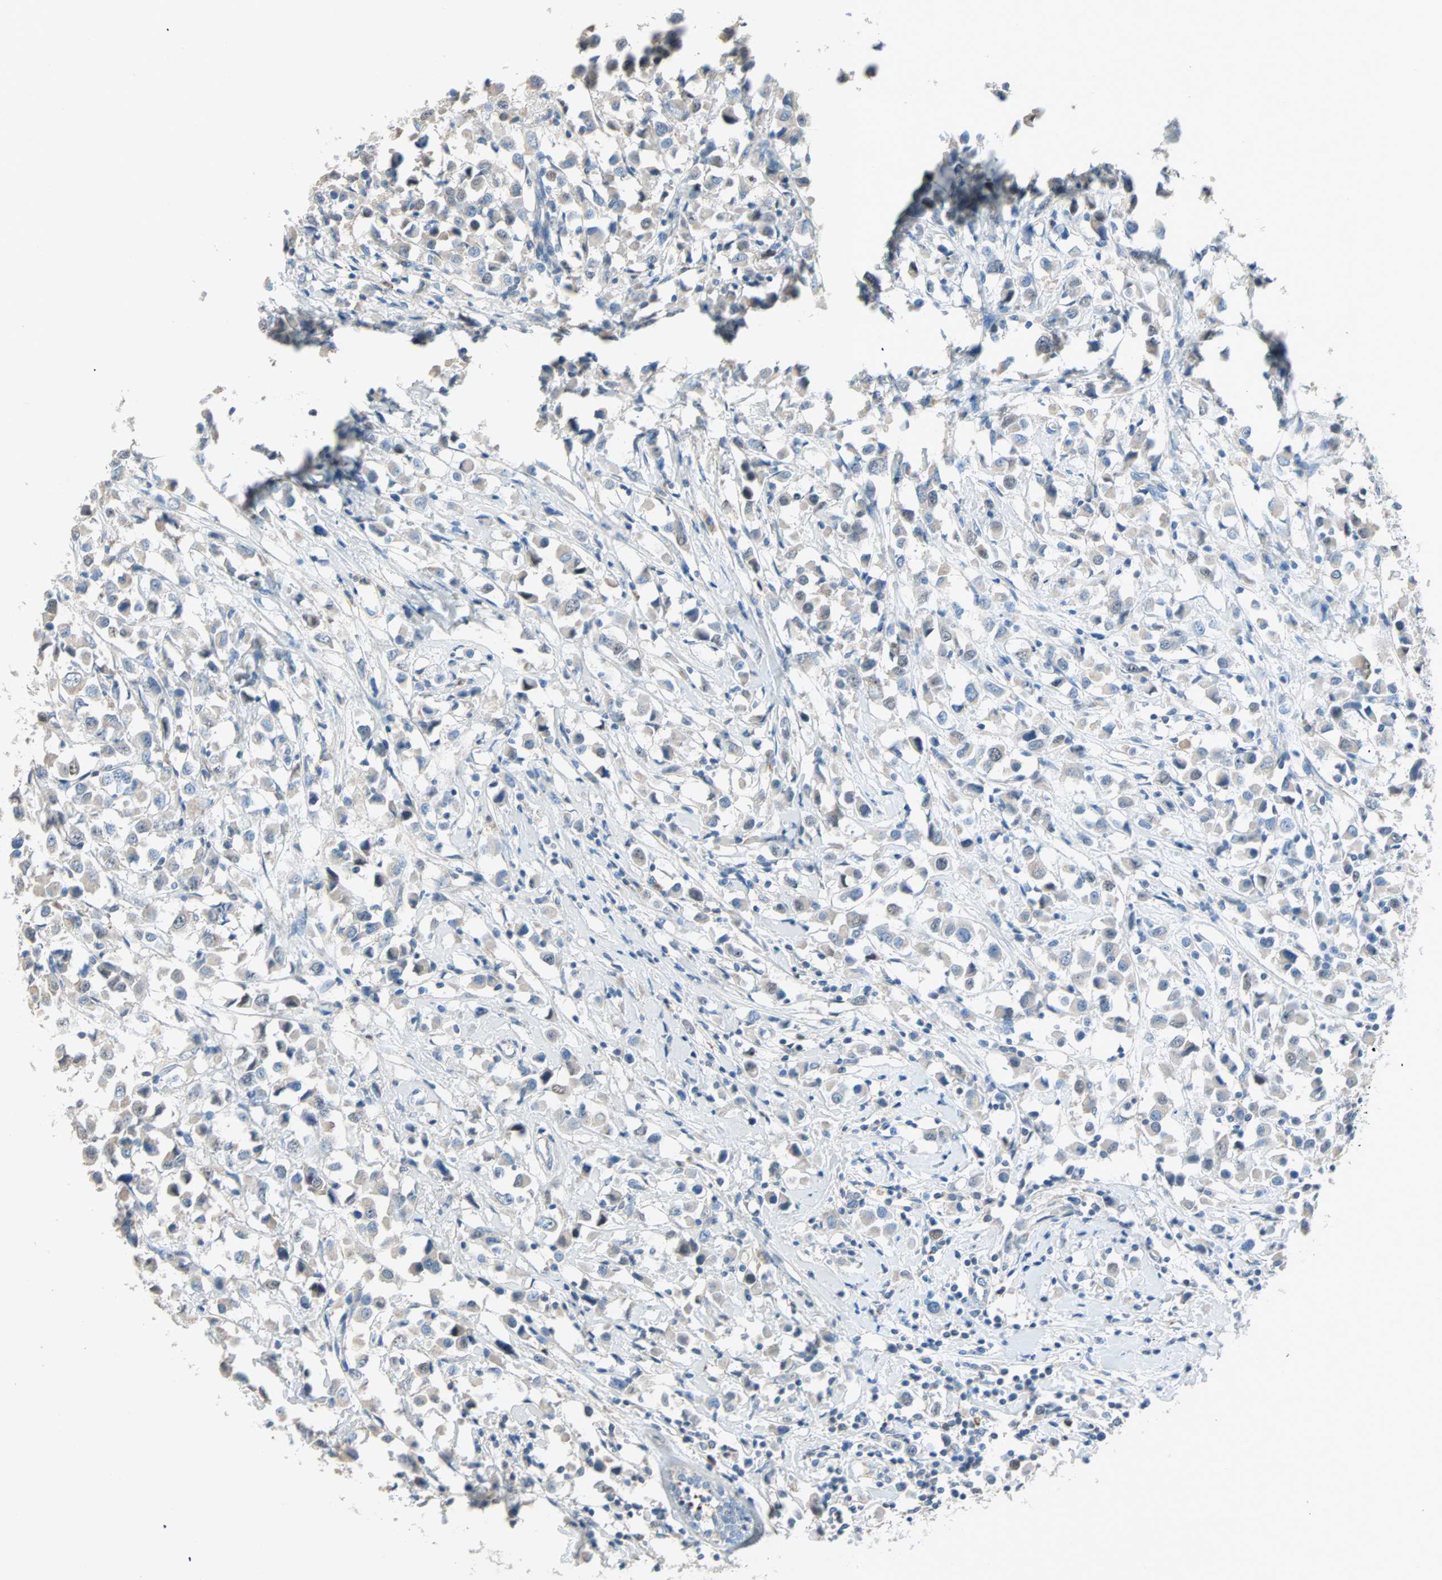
{"staining": {"intensity": "moderate", "quantity": "<25%", "location": "cytoplasmic/membranous"}, "tissue": "breast cancer", "cell_type": "Tumor cells", "image_type": "cancer", "snomed": [{"axis": "morphology", "description": "Duct carcinoma"}, {"axis": "topography", "description": "Breast"}], "caption": "Tumor cells show low levels of moderate cytoplasmic/membranous staining in approximately <25% of cells in human breast cancer (infiltrating ductal carcinoma).", "gene": "ACVRL1", "patient": {"sex": "female", "age": 61}}